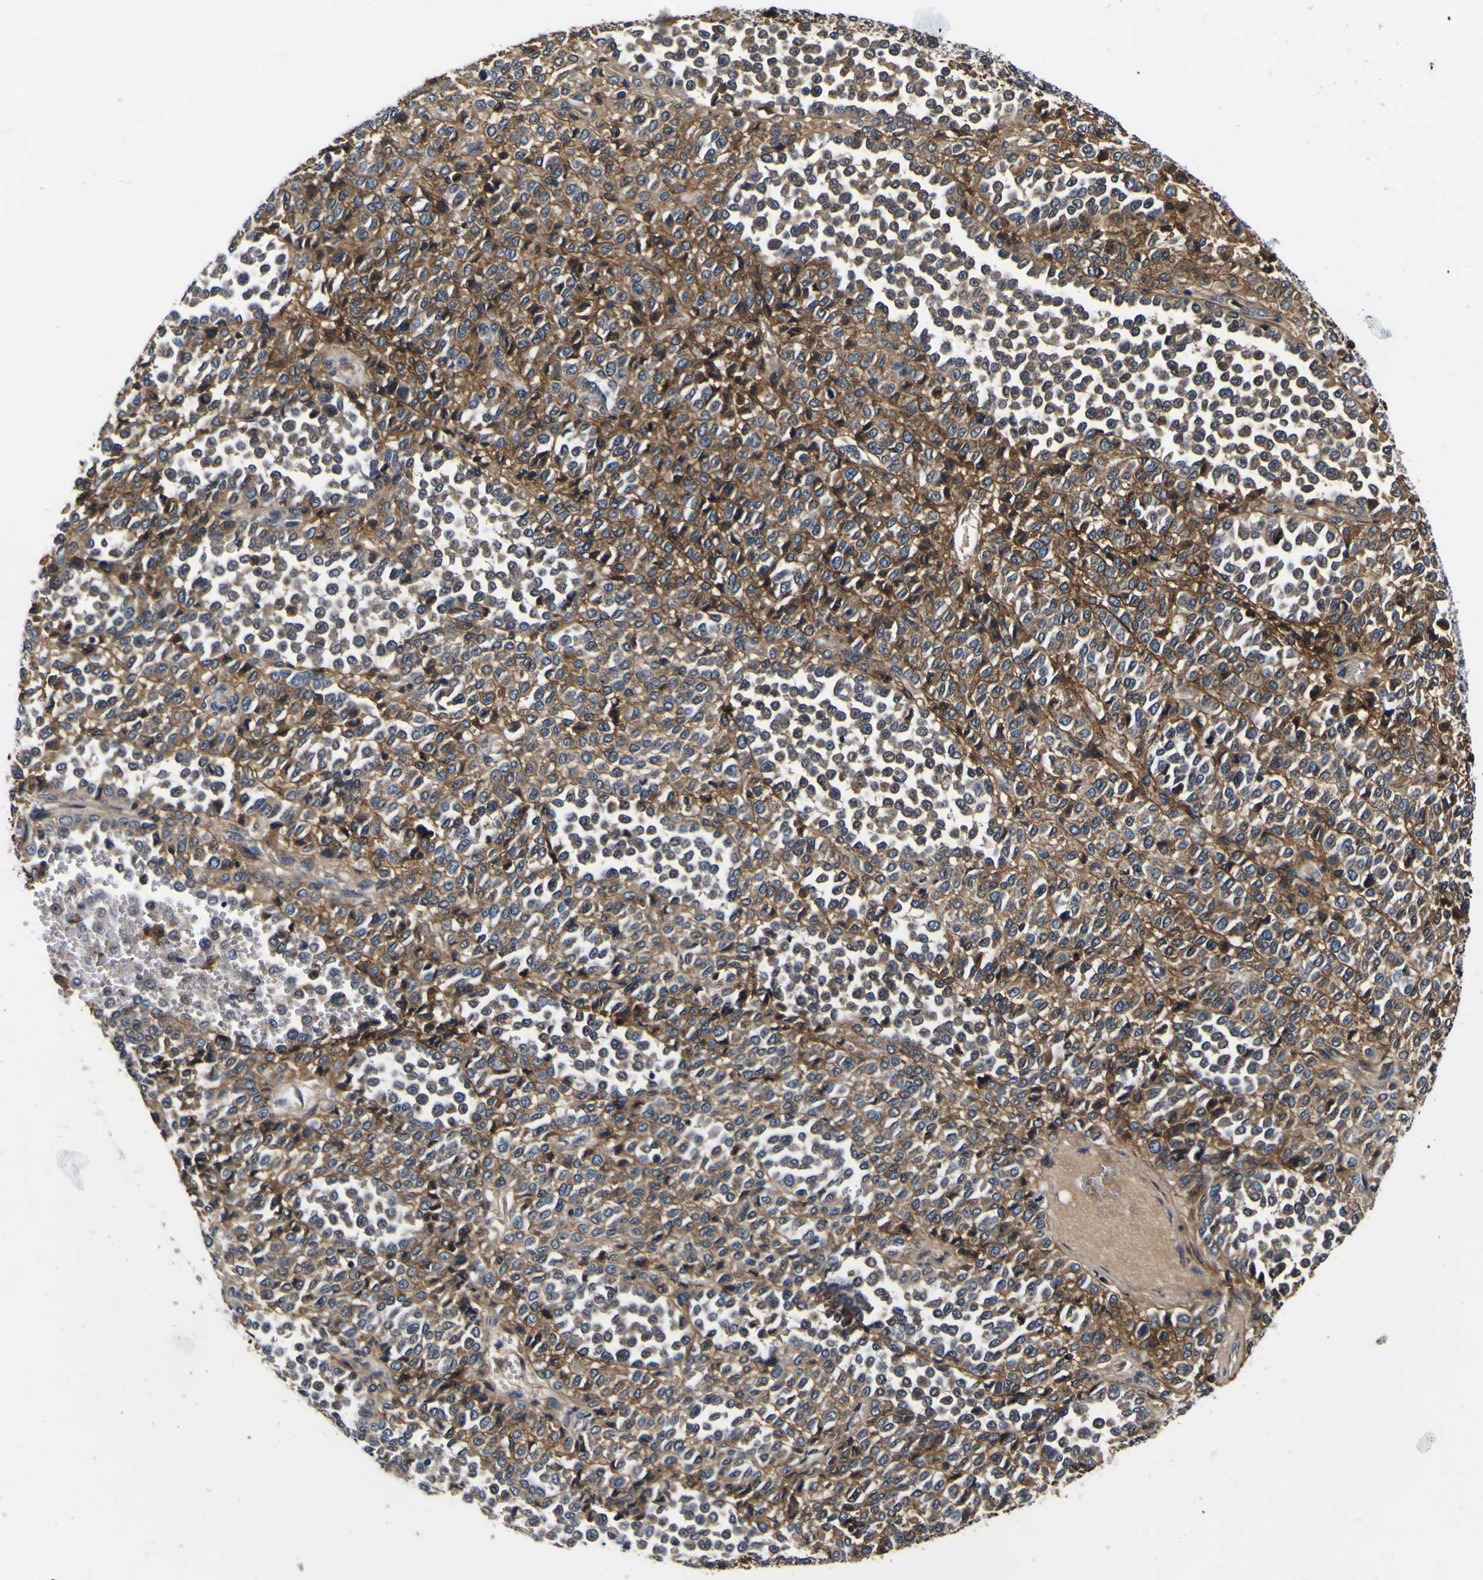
{"staining": {"intensity": "moderate", "quantity": ">75%", "location": "cytoplasmic/membranous"}, "tissue": "melanoma", "cell_type": "Tumor cells", "image_type": "cancer", "snomed": [{"axis": "morphology", "description": "Malignant melanoma, Metastatic site"}, {"axis": "topography", "description": "Pancreas"}], "caption": "A micrograph of human malignant melanoma (metastatic site) stained for a protein reveals moderate cytoplasmic/membranous brown staining in tumor cells. The protein is shown in brown color, while the nuclei are stained blue.", "gene": "POSTN", "patient": {"sex": "female", "age": 30}}